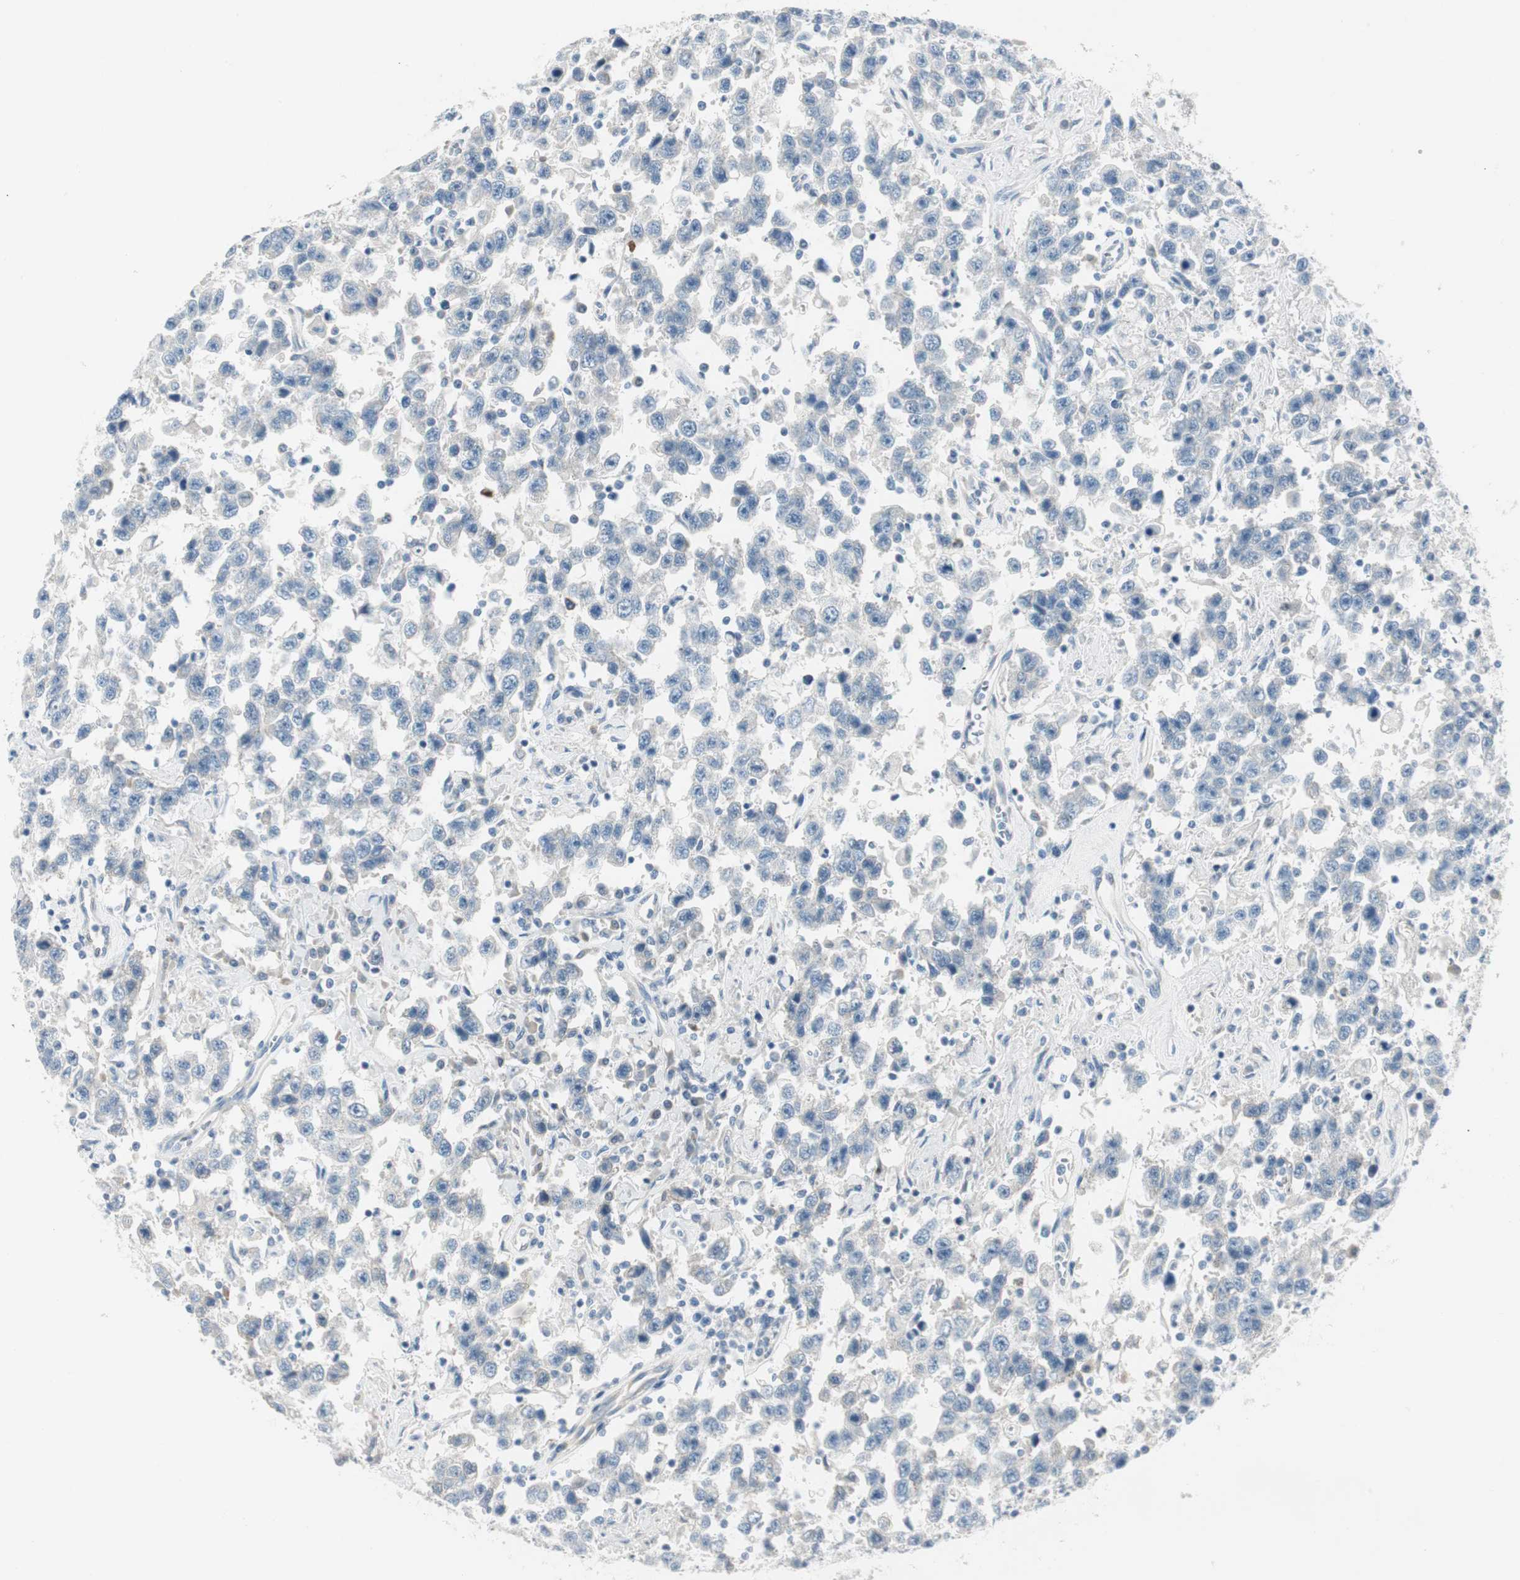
{"staining": {"intensity": "negative", "quantity": "none", "location": "none"}, "tissue": "testis cancer", "cell_type": "Tumor cells", "image_type": "cancer", "snomed": [{"axis": "morphology", "description": "Seminoma, NOS"}, {"axis": "topography", "description": "Testis"}], "caption": "Protein analysis of testis cancer (seminoma) demonstrates no significant staining in tumor cells.", "gene": "SPINK4", "patient": {"sex": "male", "age": 41}}